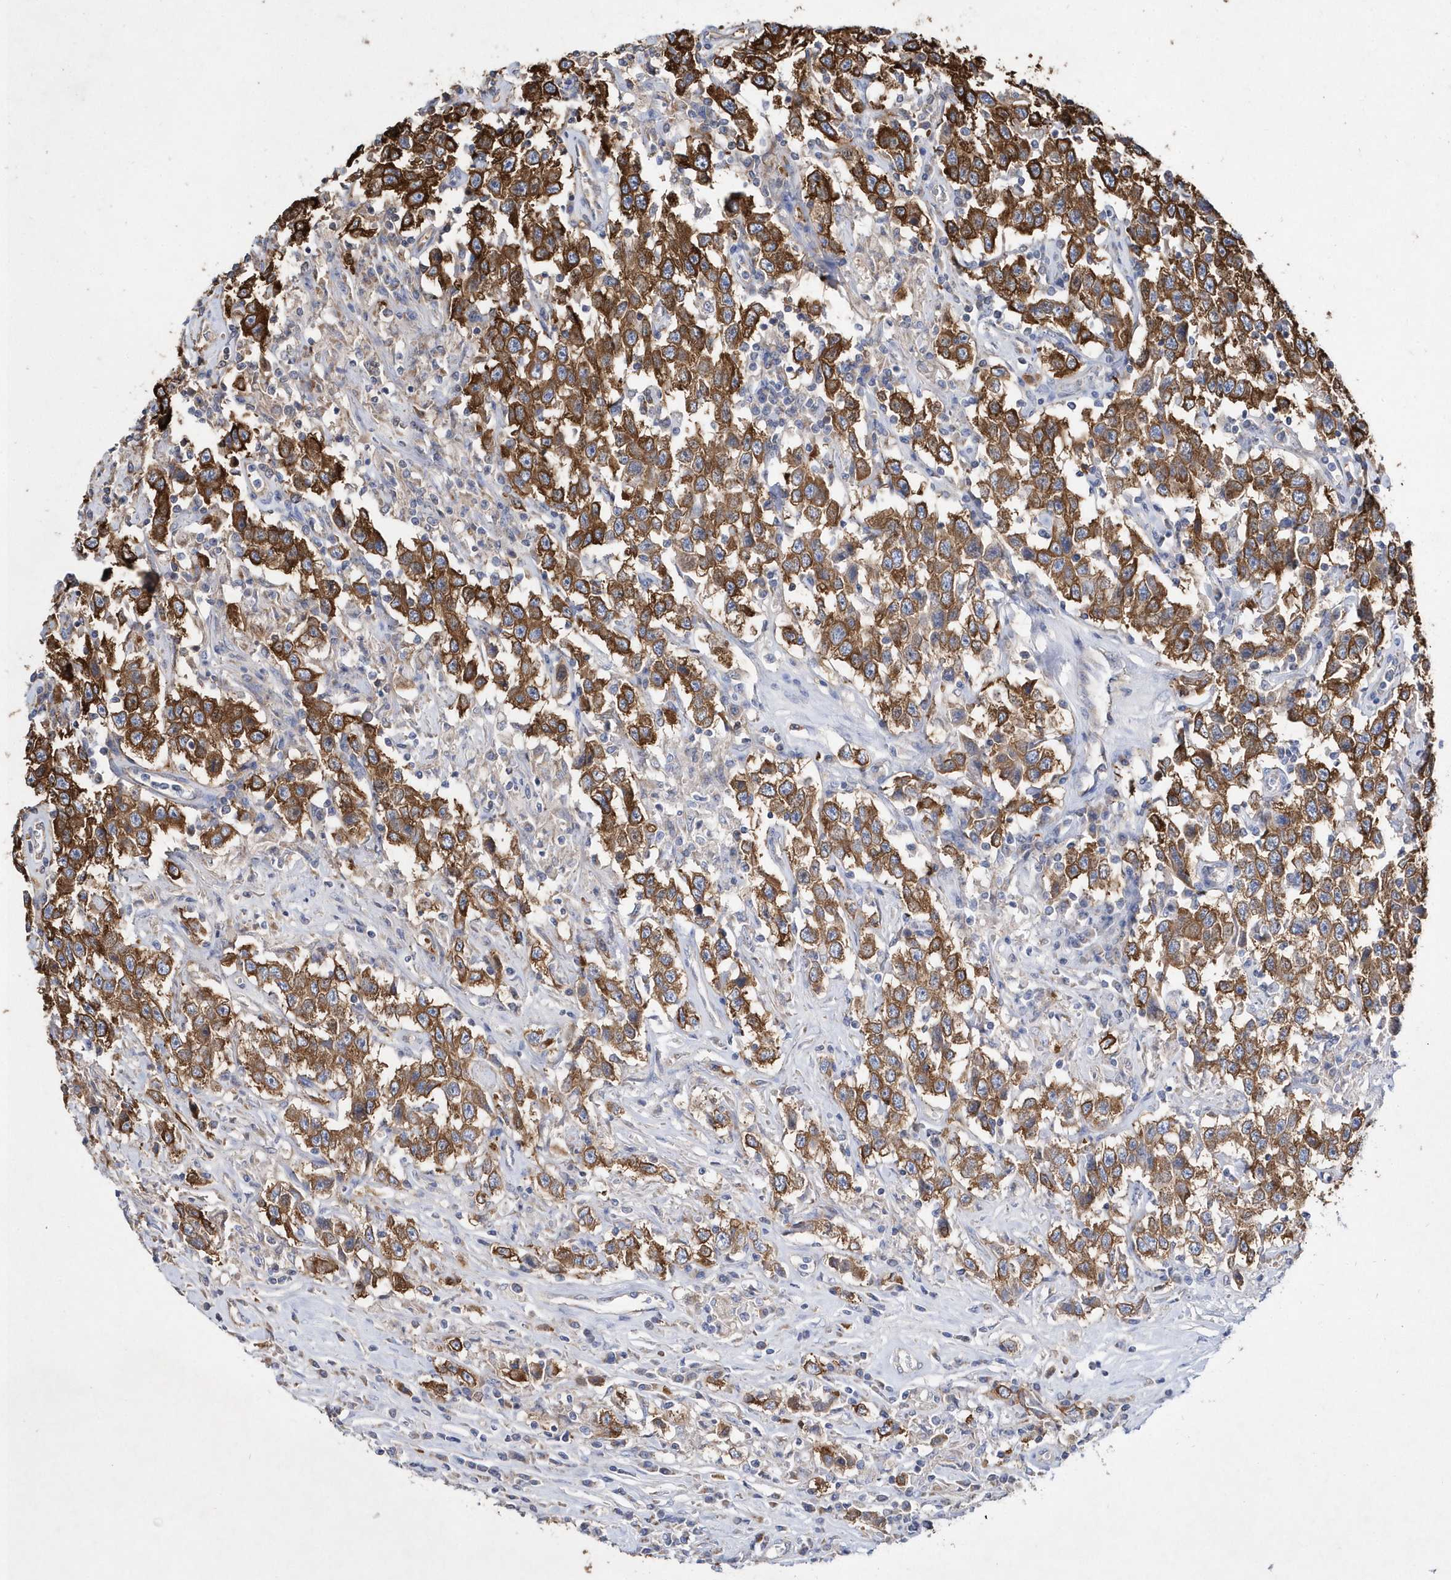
{"staining": {"intensity": "strong", "quantity": ">75%", "location": "cytoplasmic/membranous"}, "tissue": "testis cancer", "cell_type": "Tumor cells", "image_type": "cancer", "snomed": [{"axis": "morphology", "description": "Seminoma, NOS"}, {"axis": "topography", "description": "Testis"}], "caption": "Testis cancer stained for a protein displays strong cytoplasmic/membranous positivity in tumor cells.", "gene": "JKAMP", "patient": {"sex": "male", "age": 41}}